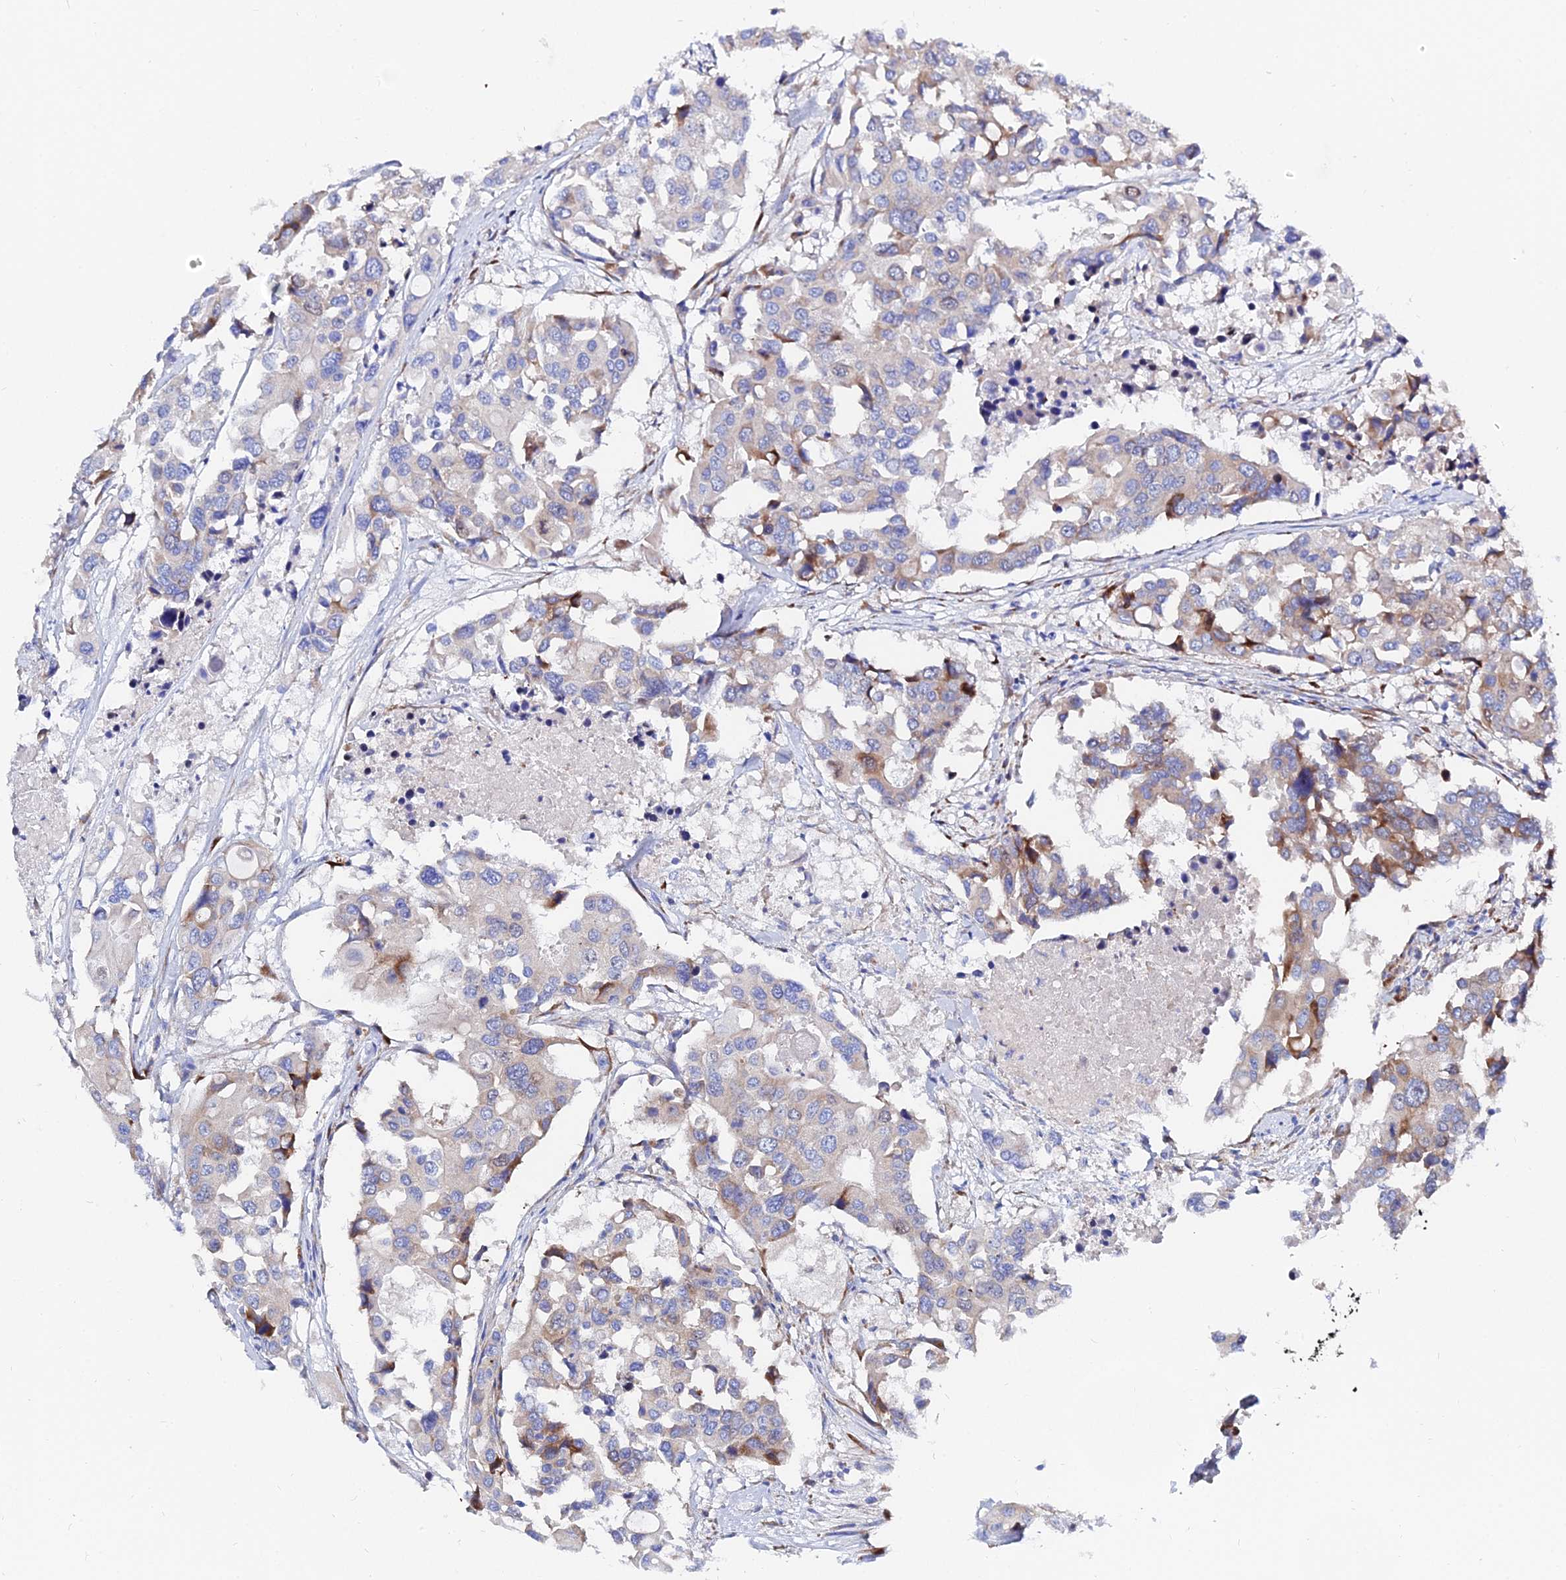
{"staining": {"intensity": "moderate", "quantity": "<25%", "location": "cytoplasmic/membranous"}, "tissue": "colorectal cancer", "cell_type": "Tumor cells", "image_type": "cancer", "snomed": [{"axis": "morphology", "description": "Adenocarcinoma, NOS"}, {"axis": "topography", "description": "Colon"}], "caption": "Protein staining of adenocarcinoma (colorectal) tissue demonstrates moderate cytoplasmic/membranous staining in about <25% of tumor cells. (DAB (3,3'-diaminobenzidine) IHC, brown staining for protein, blue staining for nuclei).", "gene": "PTTG1", "patient": {"sex": "male", "age": 77}}